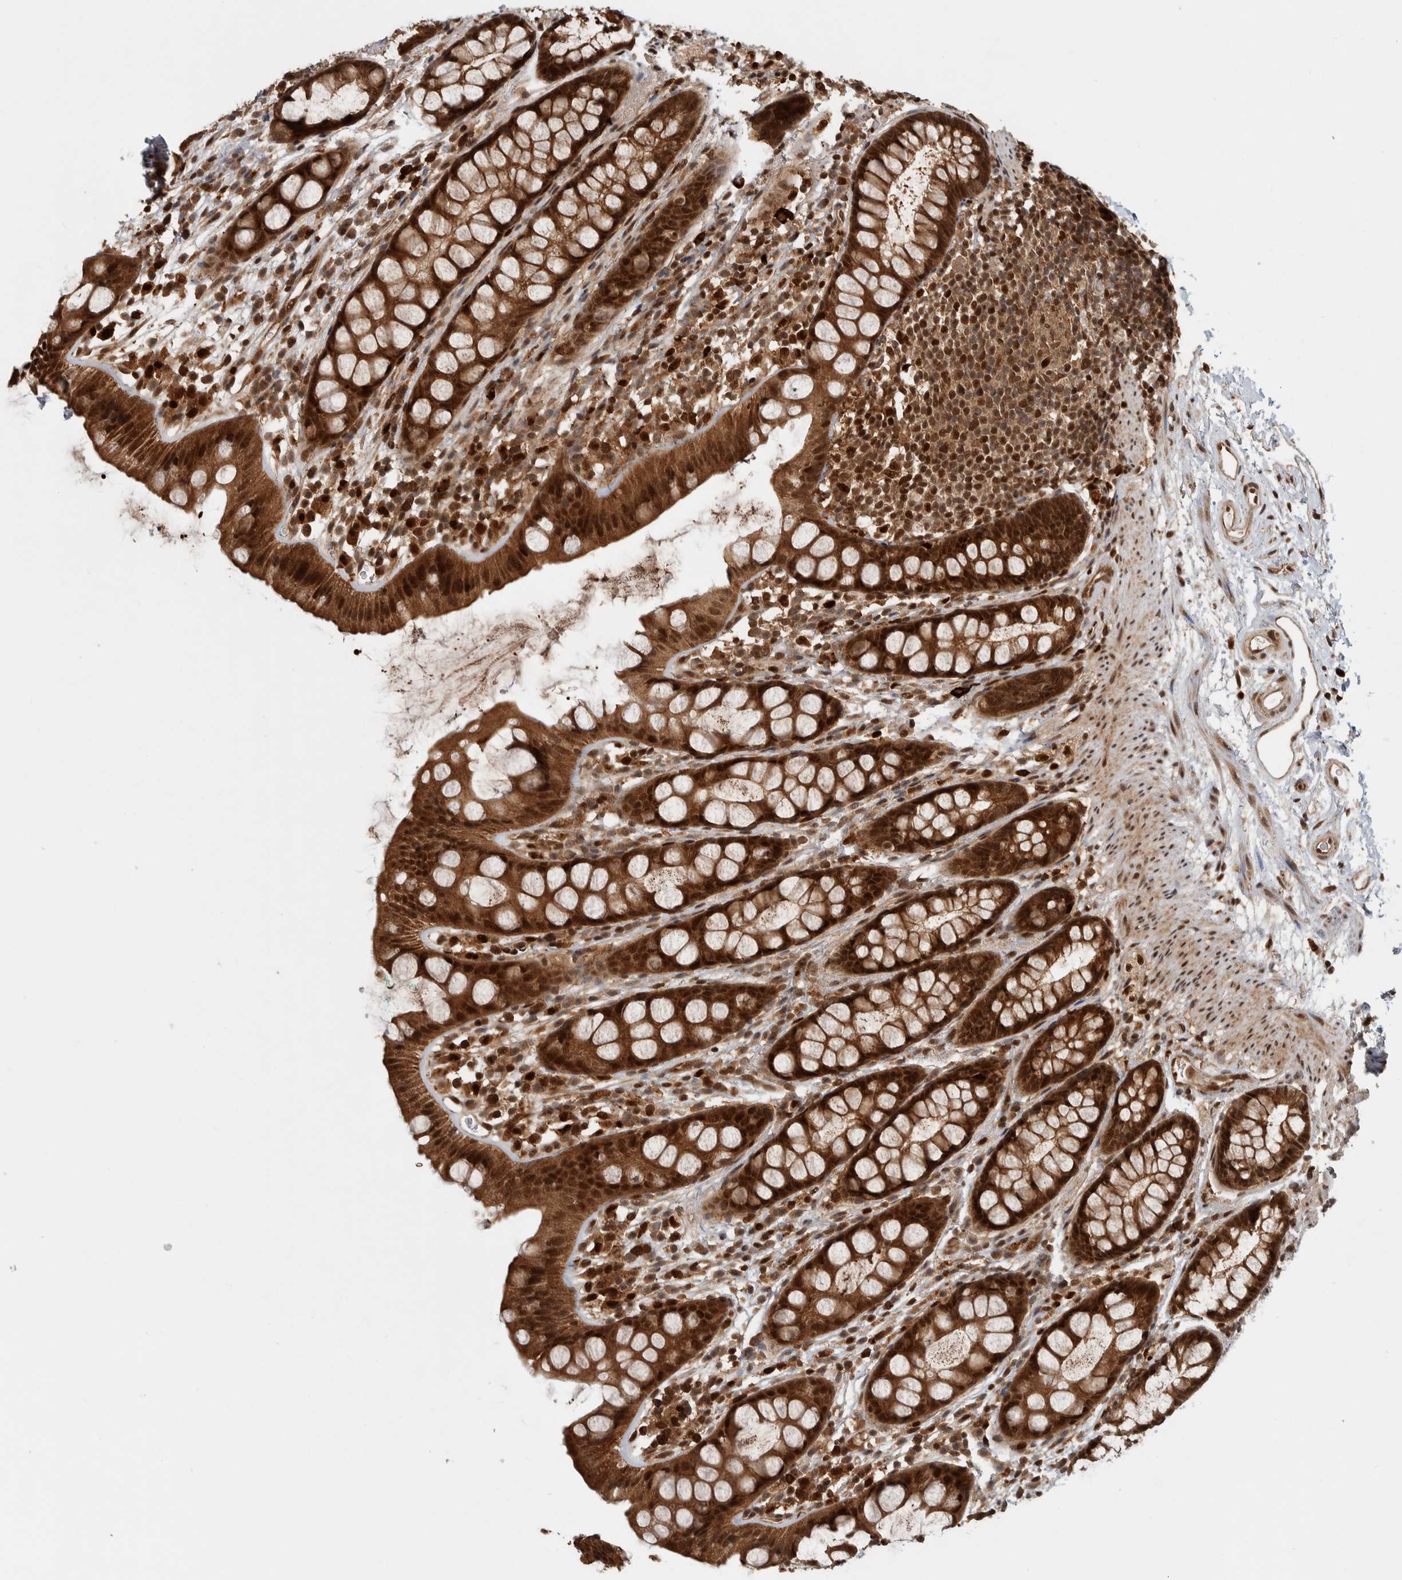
{"staining": {"intensity": "strong", "quantity": ">75%", "location": "cytoplasmic/membranous,nuclear"}, "tissue": "rectum", "cell_type": "Glandular cells", "image_type": "normal", "snomed": [{"axis": "morphology", "description": "Normal tissue, NOS"}, {"axis": "topography", "description": "Rectum"}], "caption": "Immunohistochemistry (IHC) histopathology image of benign human rectum stained for a protein (brown), which reveals high levels of strong cytoplasmic/membranous,nuclear expression in about >75% of glandular cells.", "gene": "RPS6KA4", "patient": {"sex": "female", "age": 65}}